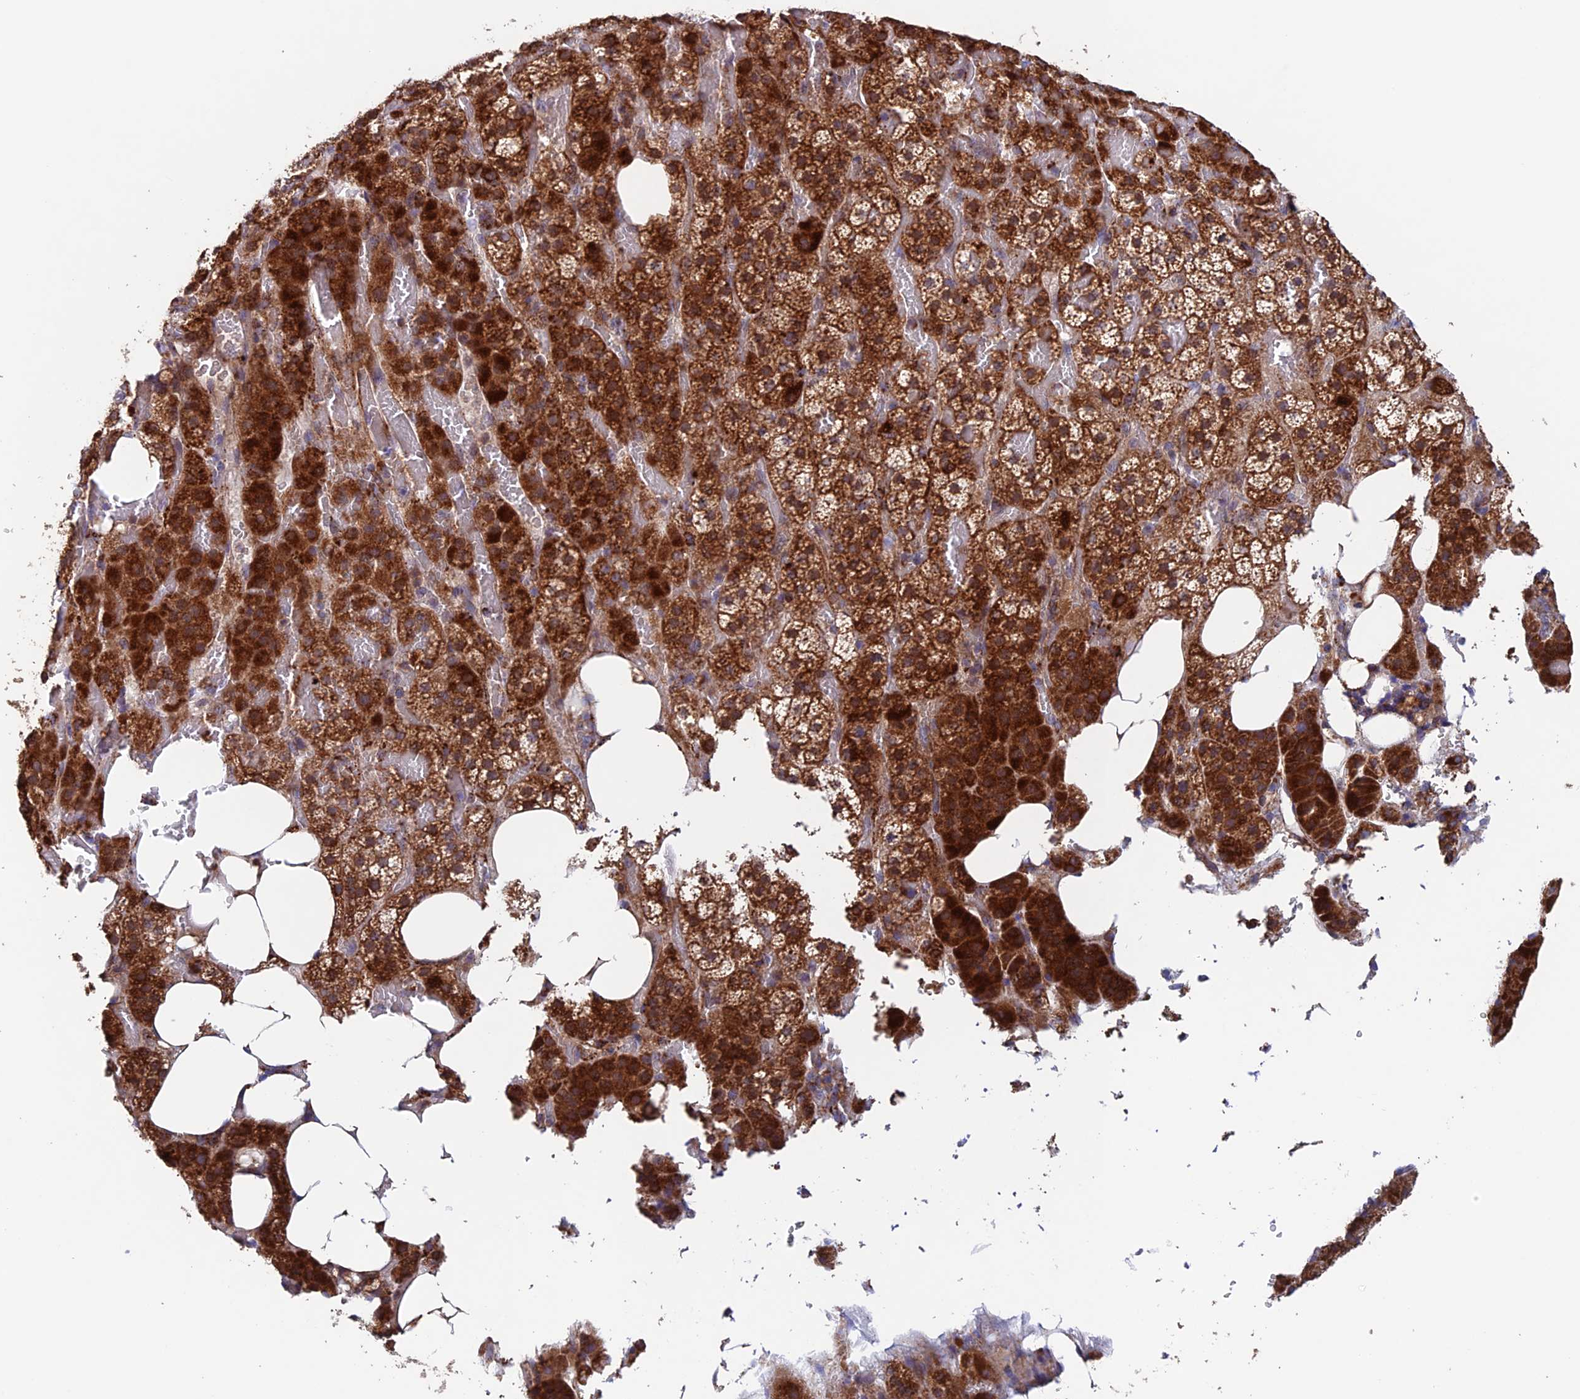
{"staining": {"intensity": "strong", "quantity": ">75%", "location": "cytoplasmic/membranous"}, "tissue": "adrenal gland", "cell_type": "Glandular cells", "image_type": "normal", "snomed": [{"axis": "morphology", "description": "Normal tissue, NOS"}, {"axis": "topography", "description": "Adrenal gland"}], "caption": "Adrenal gland stained with IHC displays strong cytoplasmic/membranous staining in about >75% of glandular cells.", "gene": "MRPL1", "patient": {"sex": "female", "age": 59}}